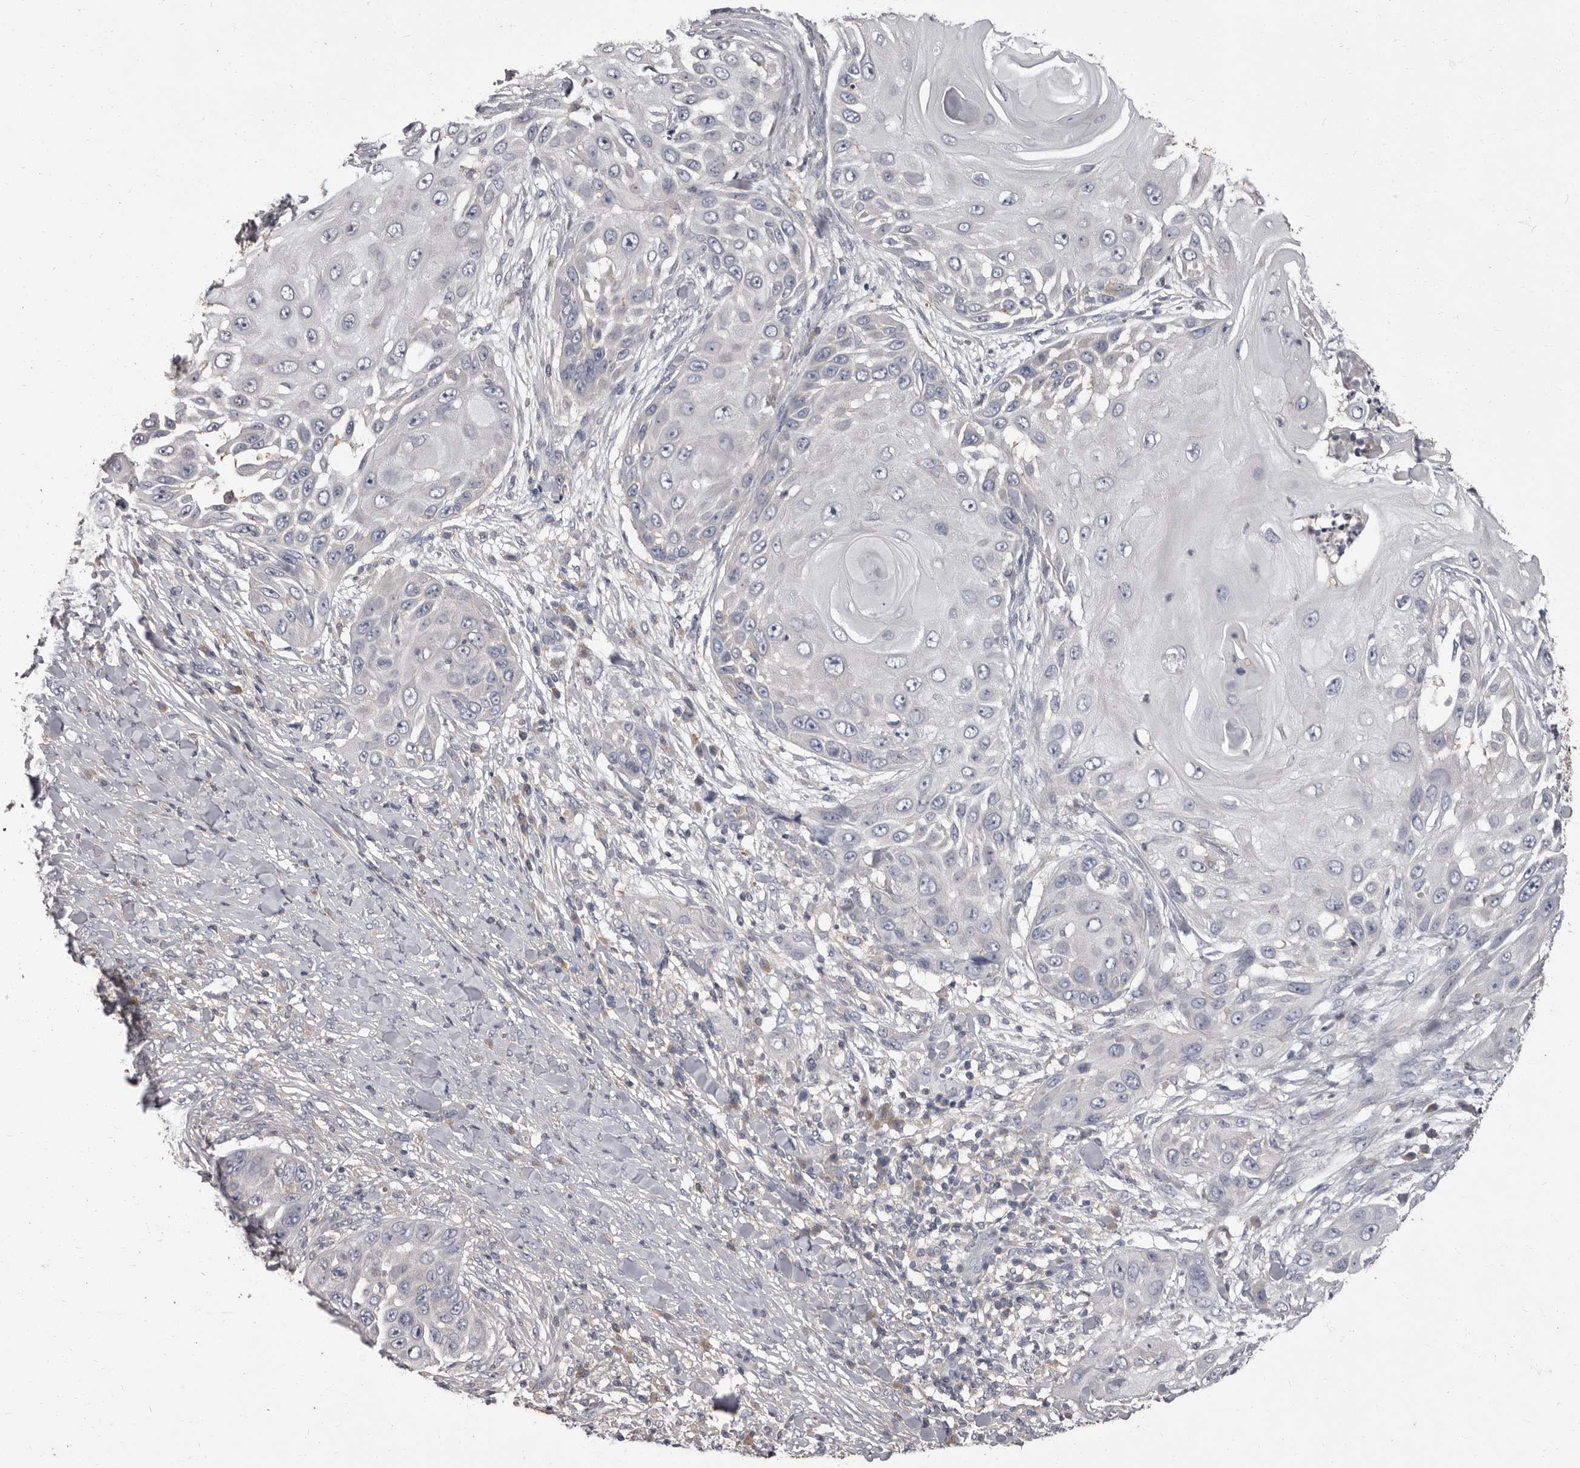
{"staining": {"intensity": "negative", "quantity": "none", "location": "none"}, "tissue": "skin cancer", "cell_type": "Tumor cells", "image_type": "cancer", "snomed": [{"axis": "morphology", "description": "Squamous cell carcinoma, NOS"}, {"axis": "topography", "description": "Skin"}], "caption": "This histopathology image is of skin cancer (squamous cell carcinoma) stained with immunohistochemistry (IHC) to label a protein in brown with the nuclei are counter-stained blue. There is no expression in tumor cells.", "gene": "APEH", "patient": {"sex": "female", "age": 44}}